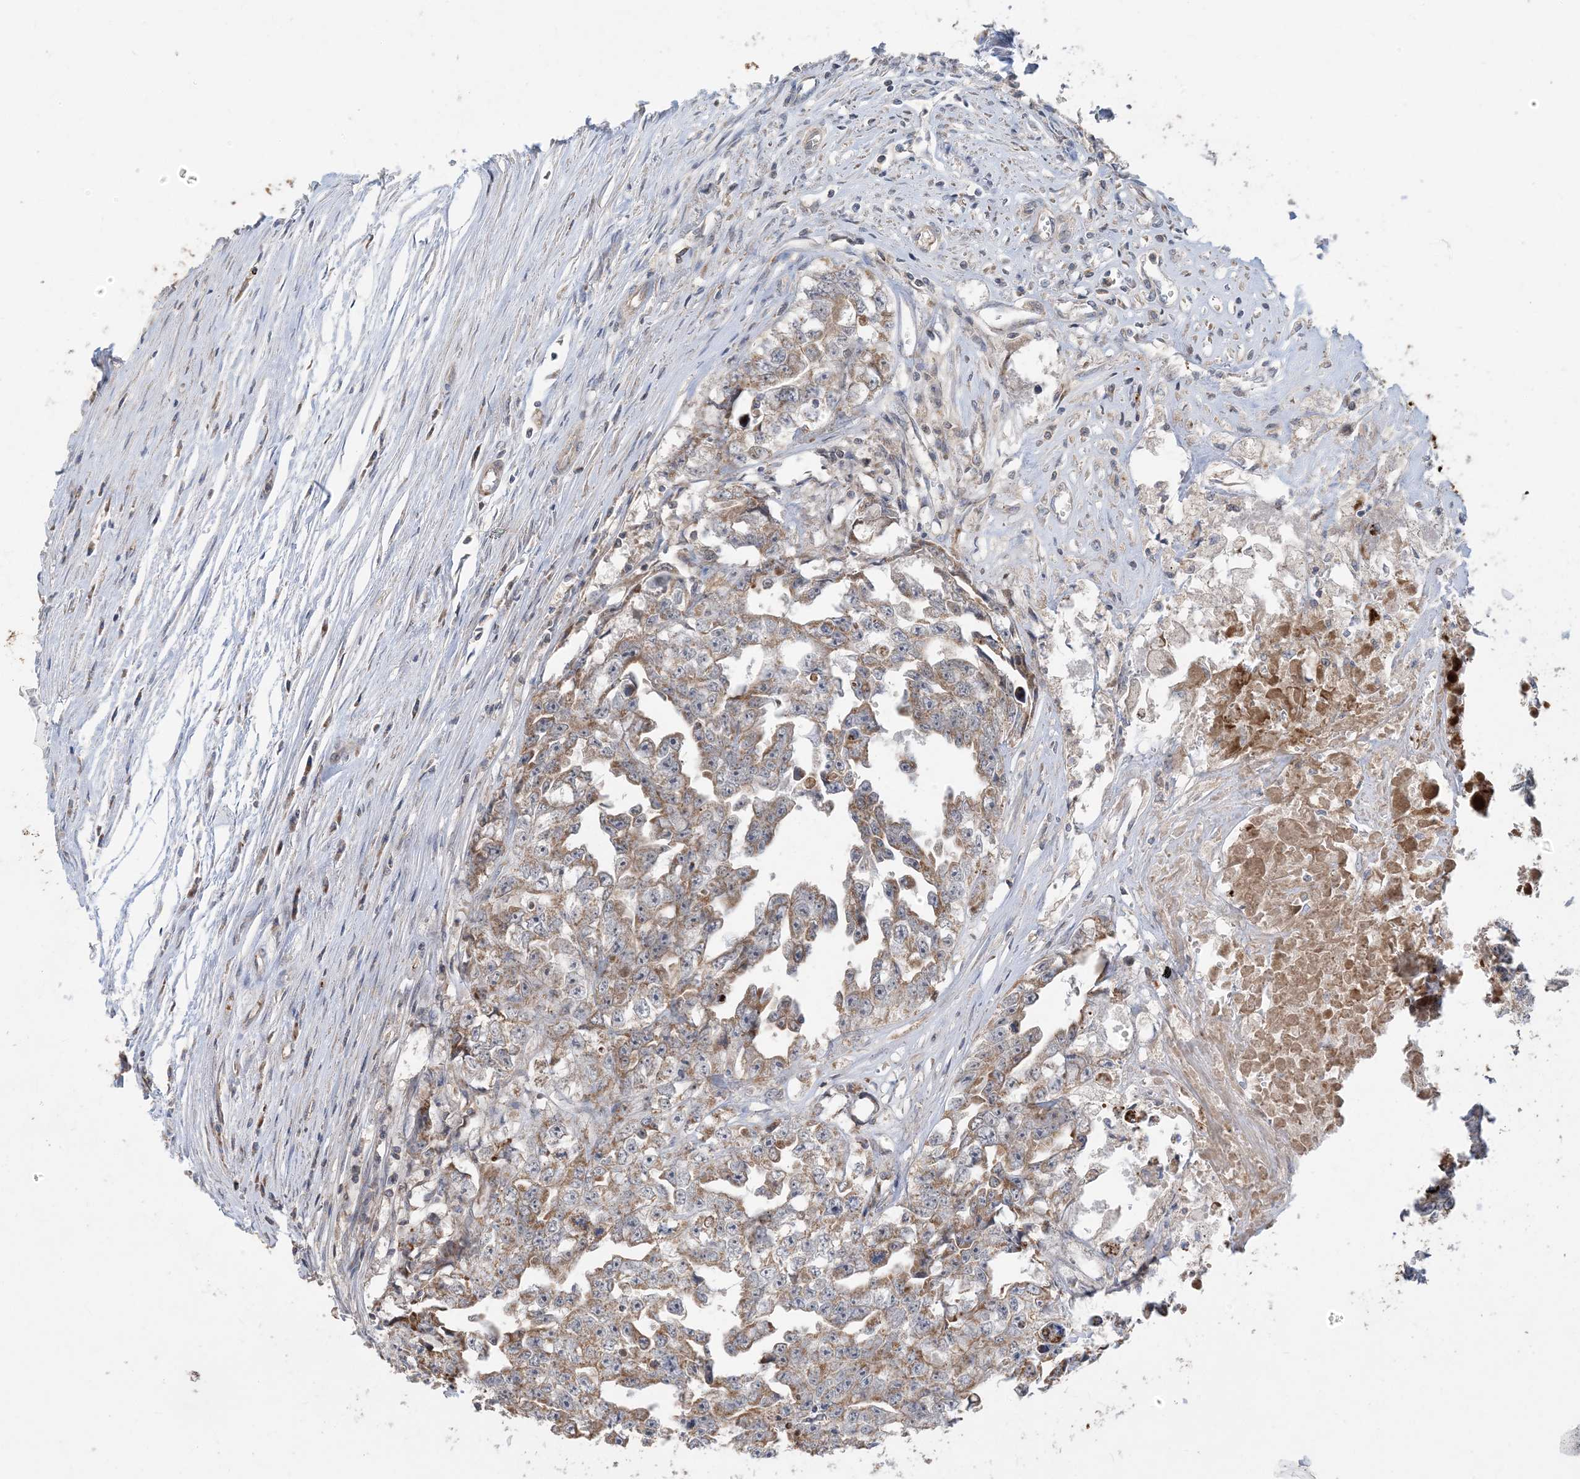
{"staining": {"intensity": "moderate", "quantity": ">75%", "location": "cytoplasmic/membranous"}, "tissue": "testis cancer", "cell_type": "Tumor cells", "image_type": "cancer", "snomed": [{"axis": "morphology", "description": "Seminoma, NOS"}, {"axis": "morphology", "description": "Carcinoma, Embryonal, NOS"}, {"axis": "topography", "description": "Testis"}], "caption": "Immunohistochemistry (IHC) photomicrograph of human seminoma (testis) stained for a protein (brown), which reveals medium levels of moderate cytoplasmic/membranous positivity in approximately >75% of tumor cells.", "gene": "ECHDC1", "patient": {"sex": "male", "age": 43}}